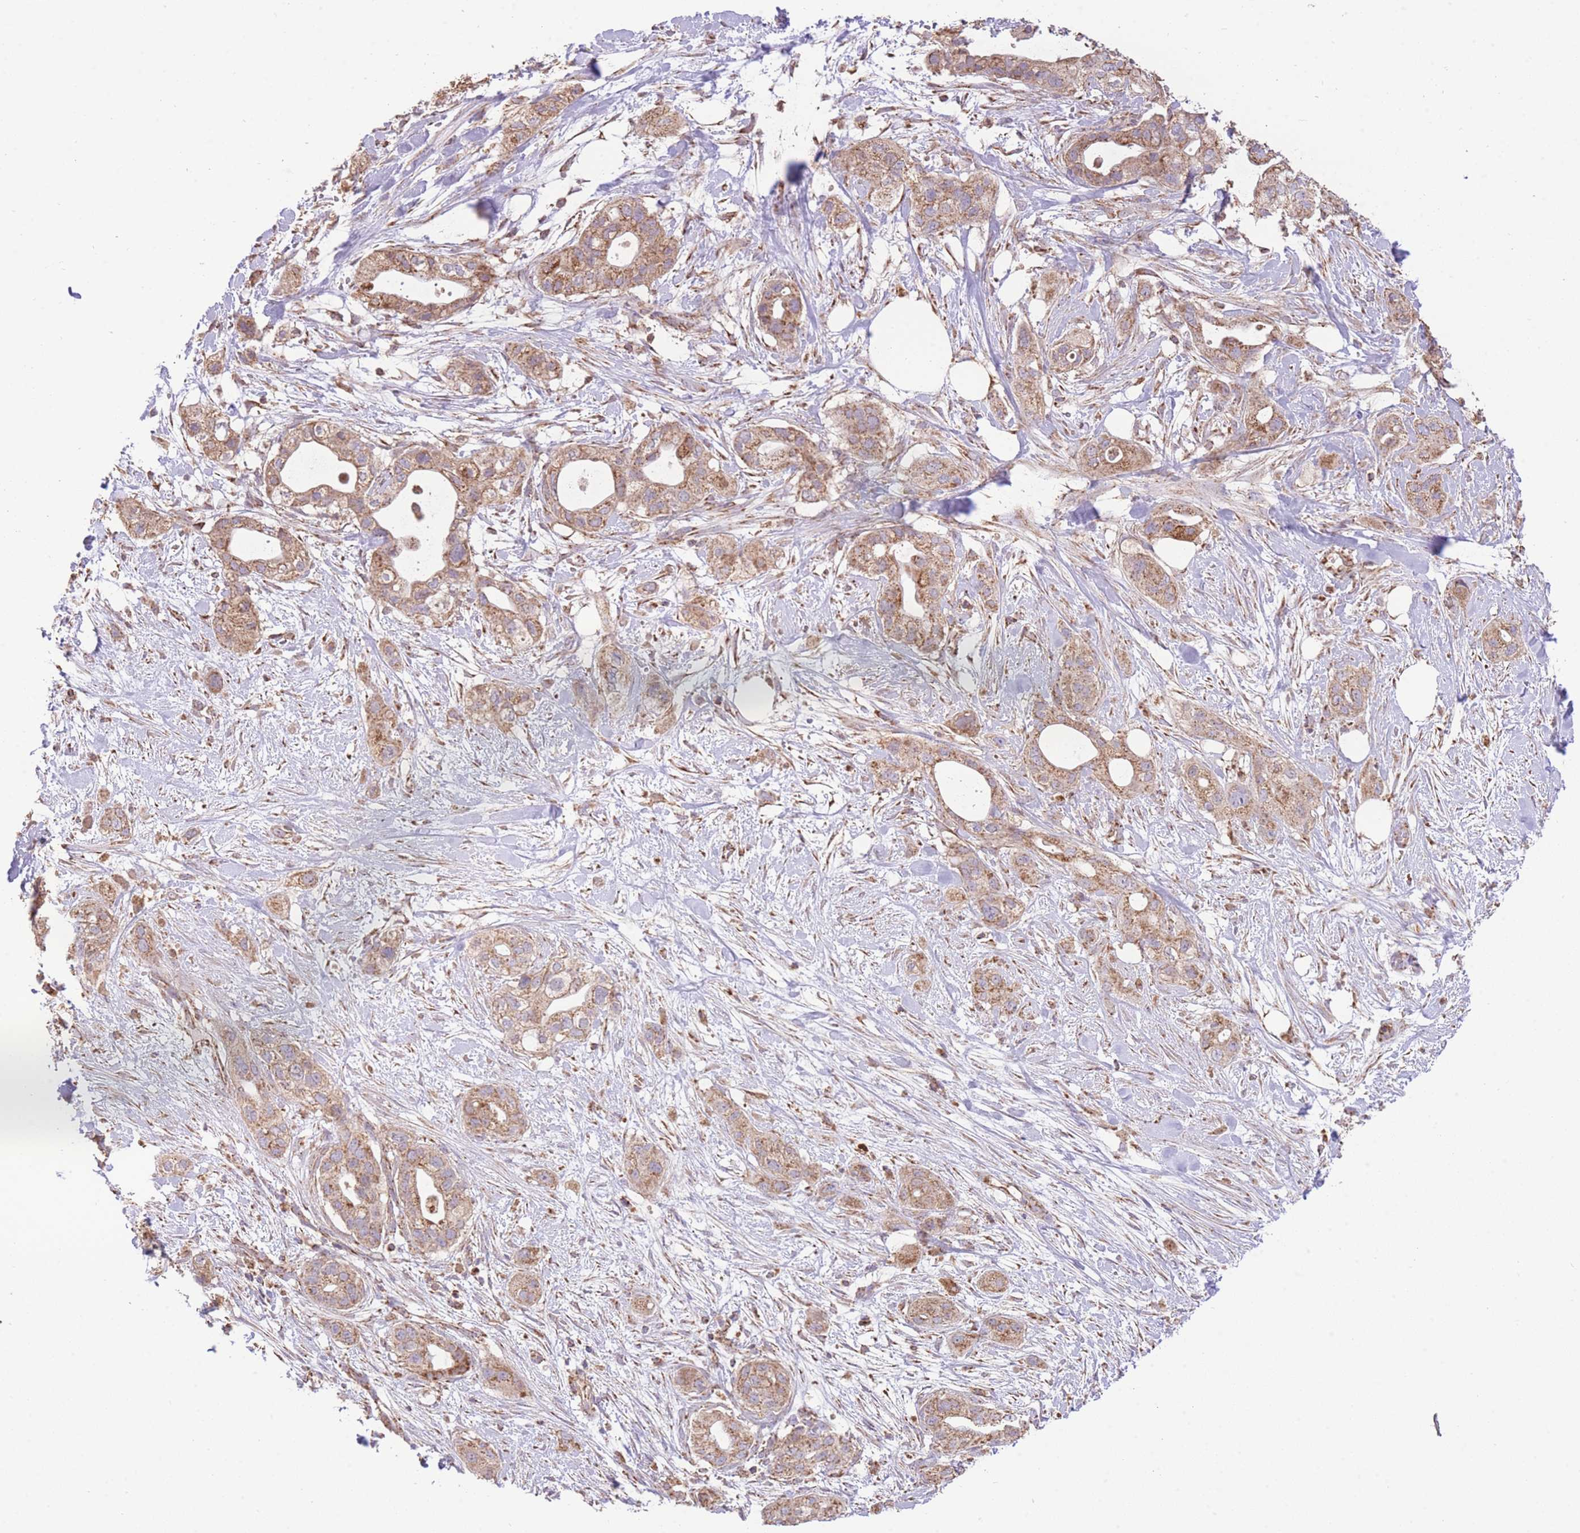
{"staining": {"intensity": "moderate", "quantity": ">75%", "location": "cytoplasmic/membranous"}, "tissue": "pancreatic cancer", "cell_type": "Tumor cells", "image_type": "cancer", "snomed": [{"axis": "morphology", "description": "Adenocarcinoma, NOS"}, {"axis": "topography", "description": "Pancreas"}], "caption": "Pancreatic adenocarcinoma stained with DAB (3,3'-diaminobenzidine) immunohistochemistry reveals medium levels of moderate cytoplasmic/membranous positivity in approximately >75% of tumor cells.", "gene": "PREP", "patient": {"sex": "male", "age": 44}}